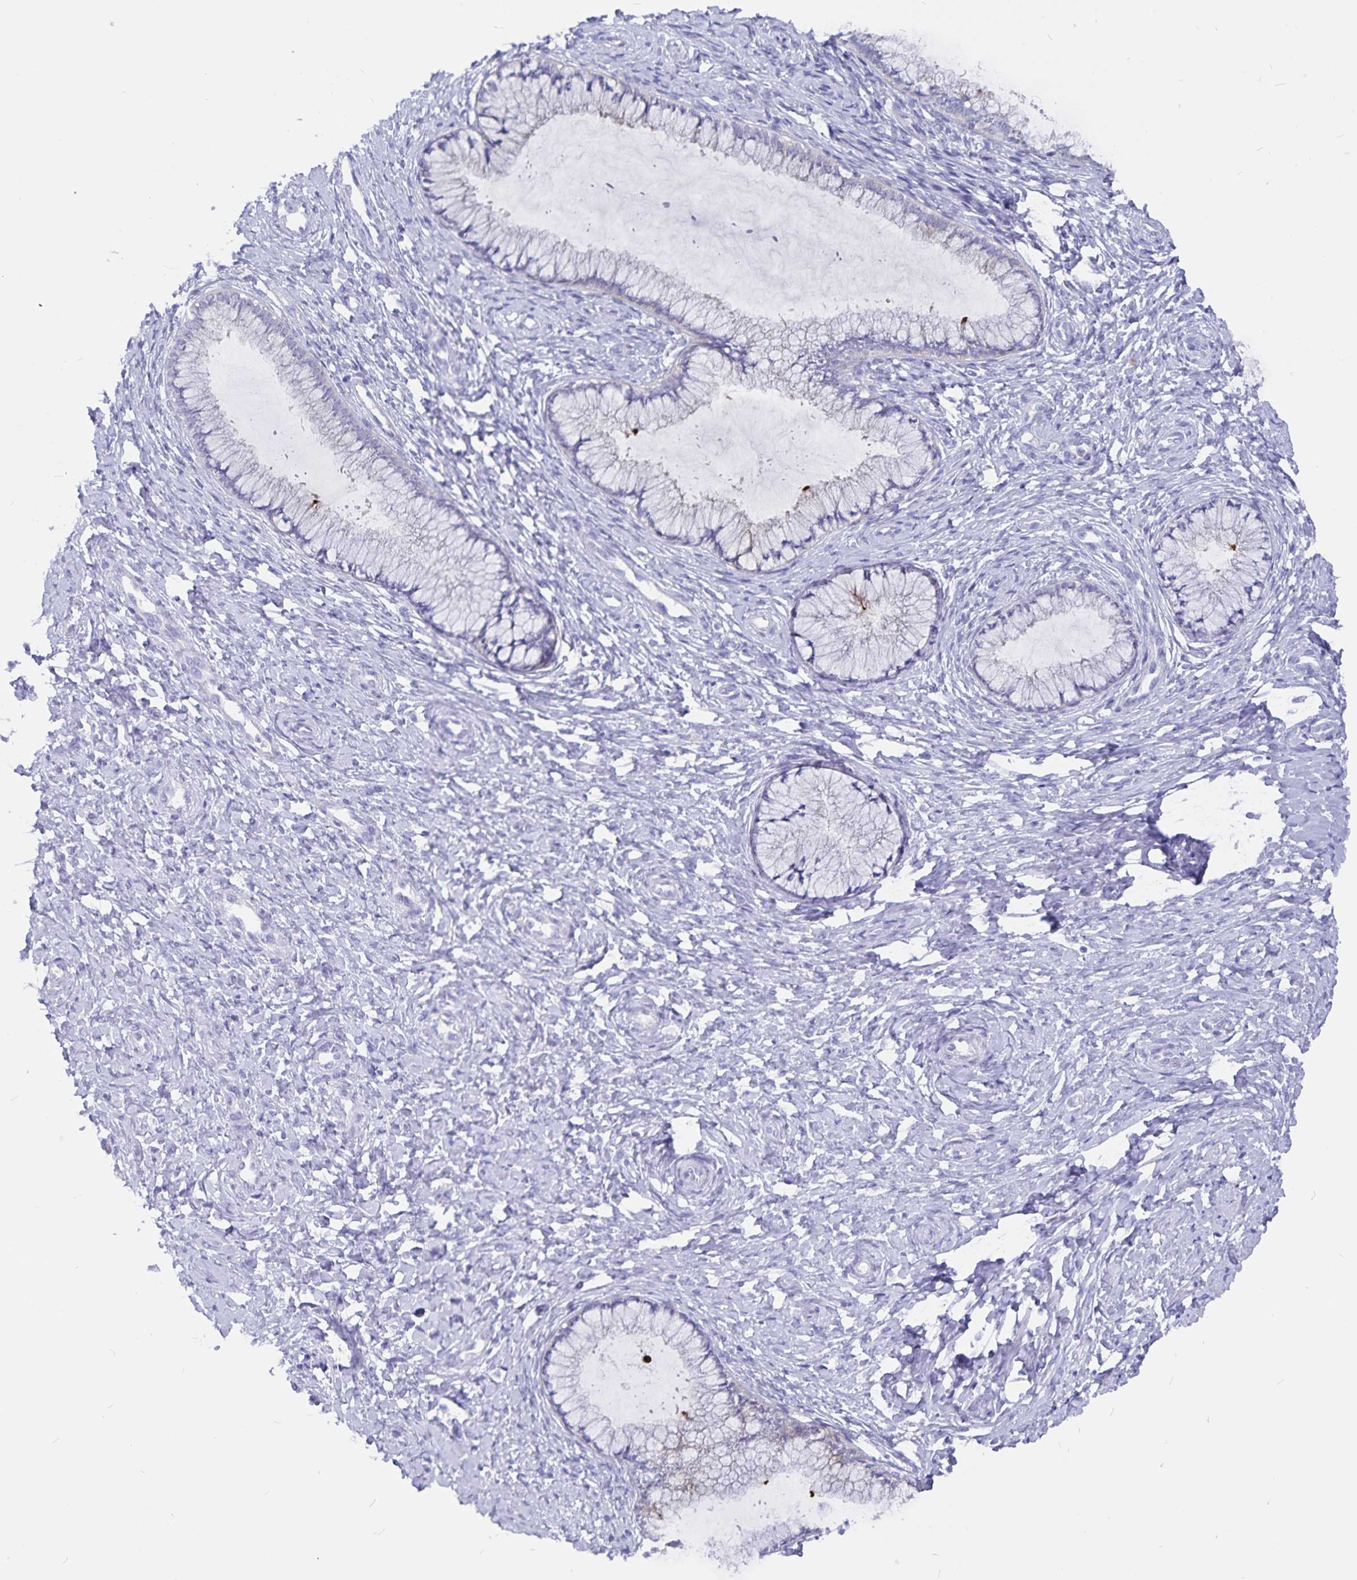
{"staining": {"intensity": "negative", "quantity": "none", "location": "none"}, "tissue": "cervix", "cell_type": "Glandular cells", "image_type": "normal", "snomed": [{"axis": "morphology", "description": "Normal tissue, NOS"}, {"axis": "topography", "description": "Cervix"}], "caption": "Immunohistochemical staining of benign cervix exhibits no significant expression in glandular cells. (Stains: DAB (3,3'-diaminobenzidine) immunohistochemistry (IHC) with hematoxylin counter stain, Microscopy: brightfield microscopy at high magnification).", "gene": "SNTN", "patient": {"sex": "female", "age": 37}}